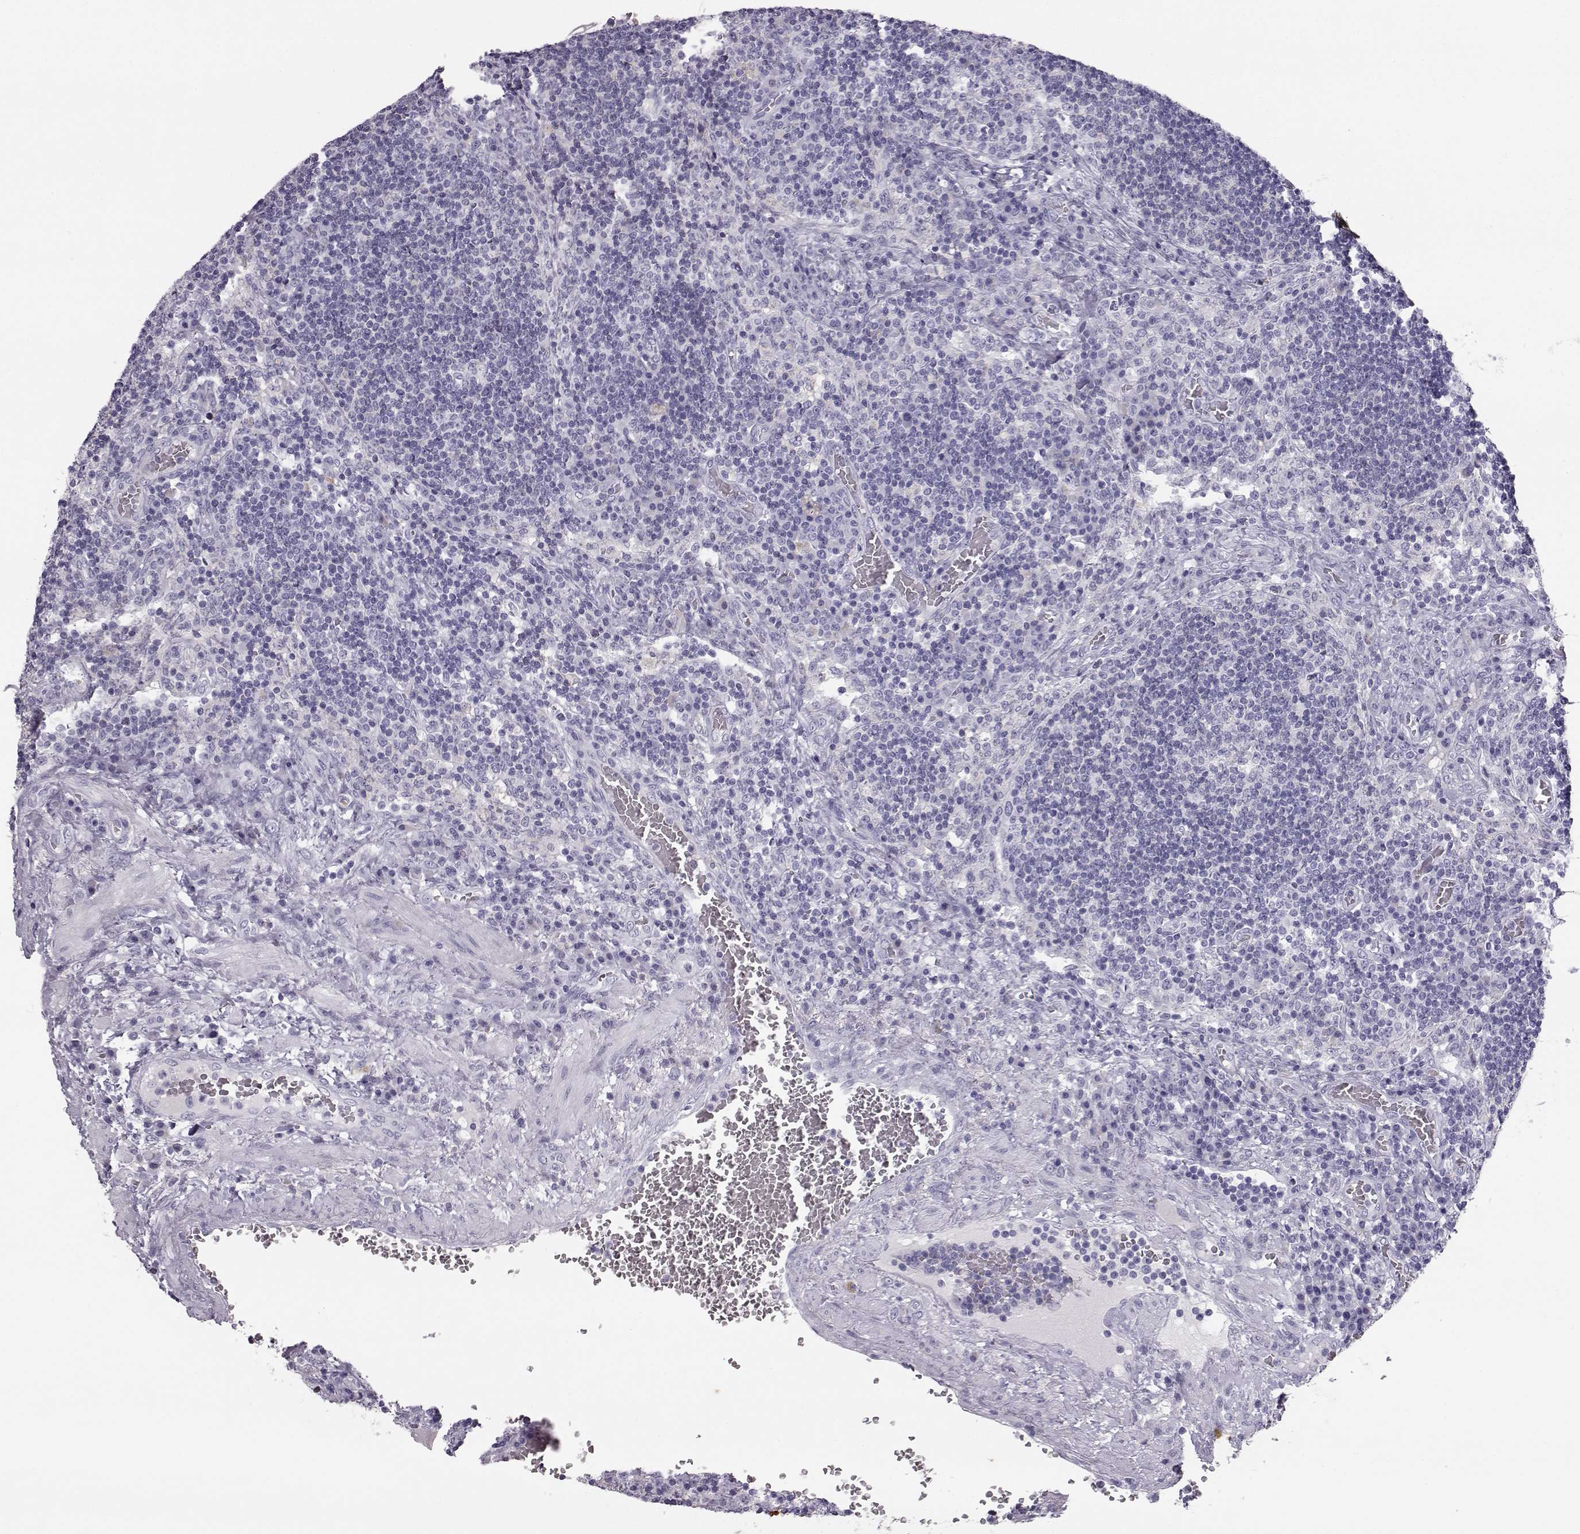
{"staining": {"intensity": "negative", "quantity": "none", "location": "none"}, "tissue": "lymph node", "cell_type": "Germinal center cells", "image_type": "normal", "snomed": [{"axis": "morphology", "description": "Normal tissue, NOS"}, {"axis": "topography", "description": "Lymph node"}], "caption": "This is an immunohistochemistry histopathology image of benign lymph node. There is no staining in germinal center cells.", "gene": "ITLN1", "patient": {"sex": "male", "age": 63}}